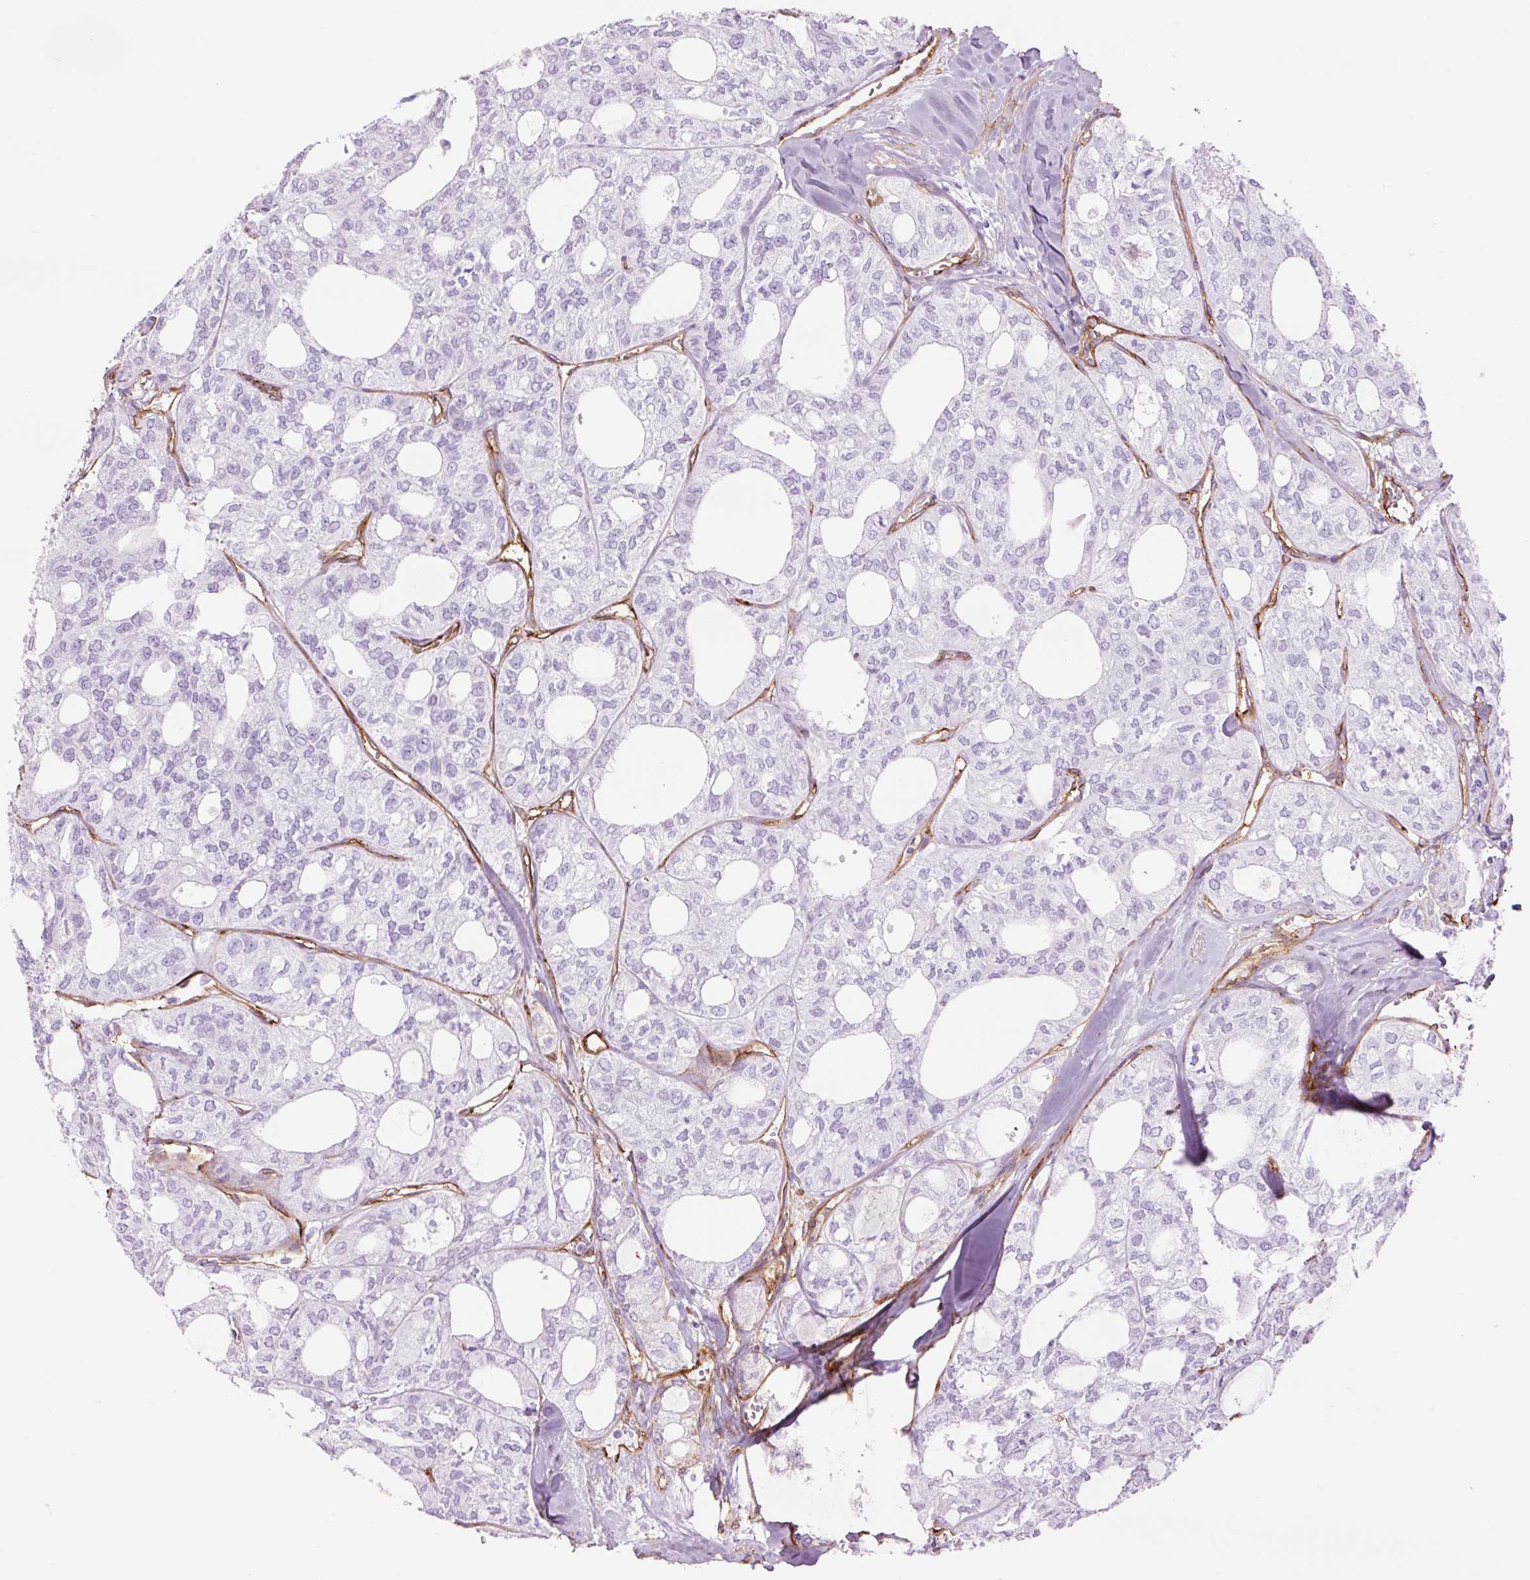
{"staining": {"intensity": "negative", "quantity": "none", "location": "none"}, "tissue": "thyroid cancer", "cell_type": "Tumor cells", "image_type": "cancer", "snomed": [{"axis": "morphology", "description": "Follicular adenoma carcinoma, NOS"}, {"axis": "topography", "description": "Thyroid gland"}], "caption": "There is no significant staining in tumor cells of thyroid cancer.", "gene": "CAV1", "patient": {"sex": "male", "age": 75}}